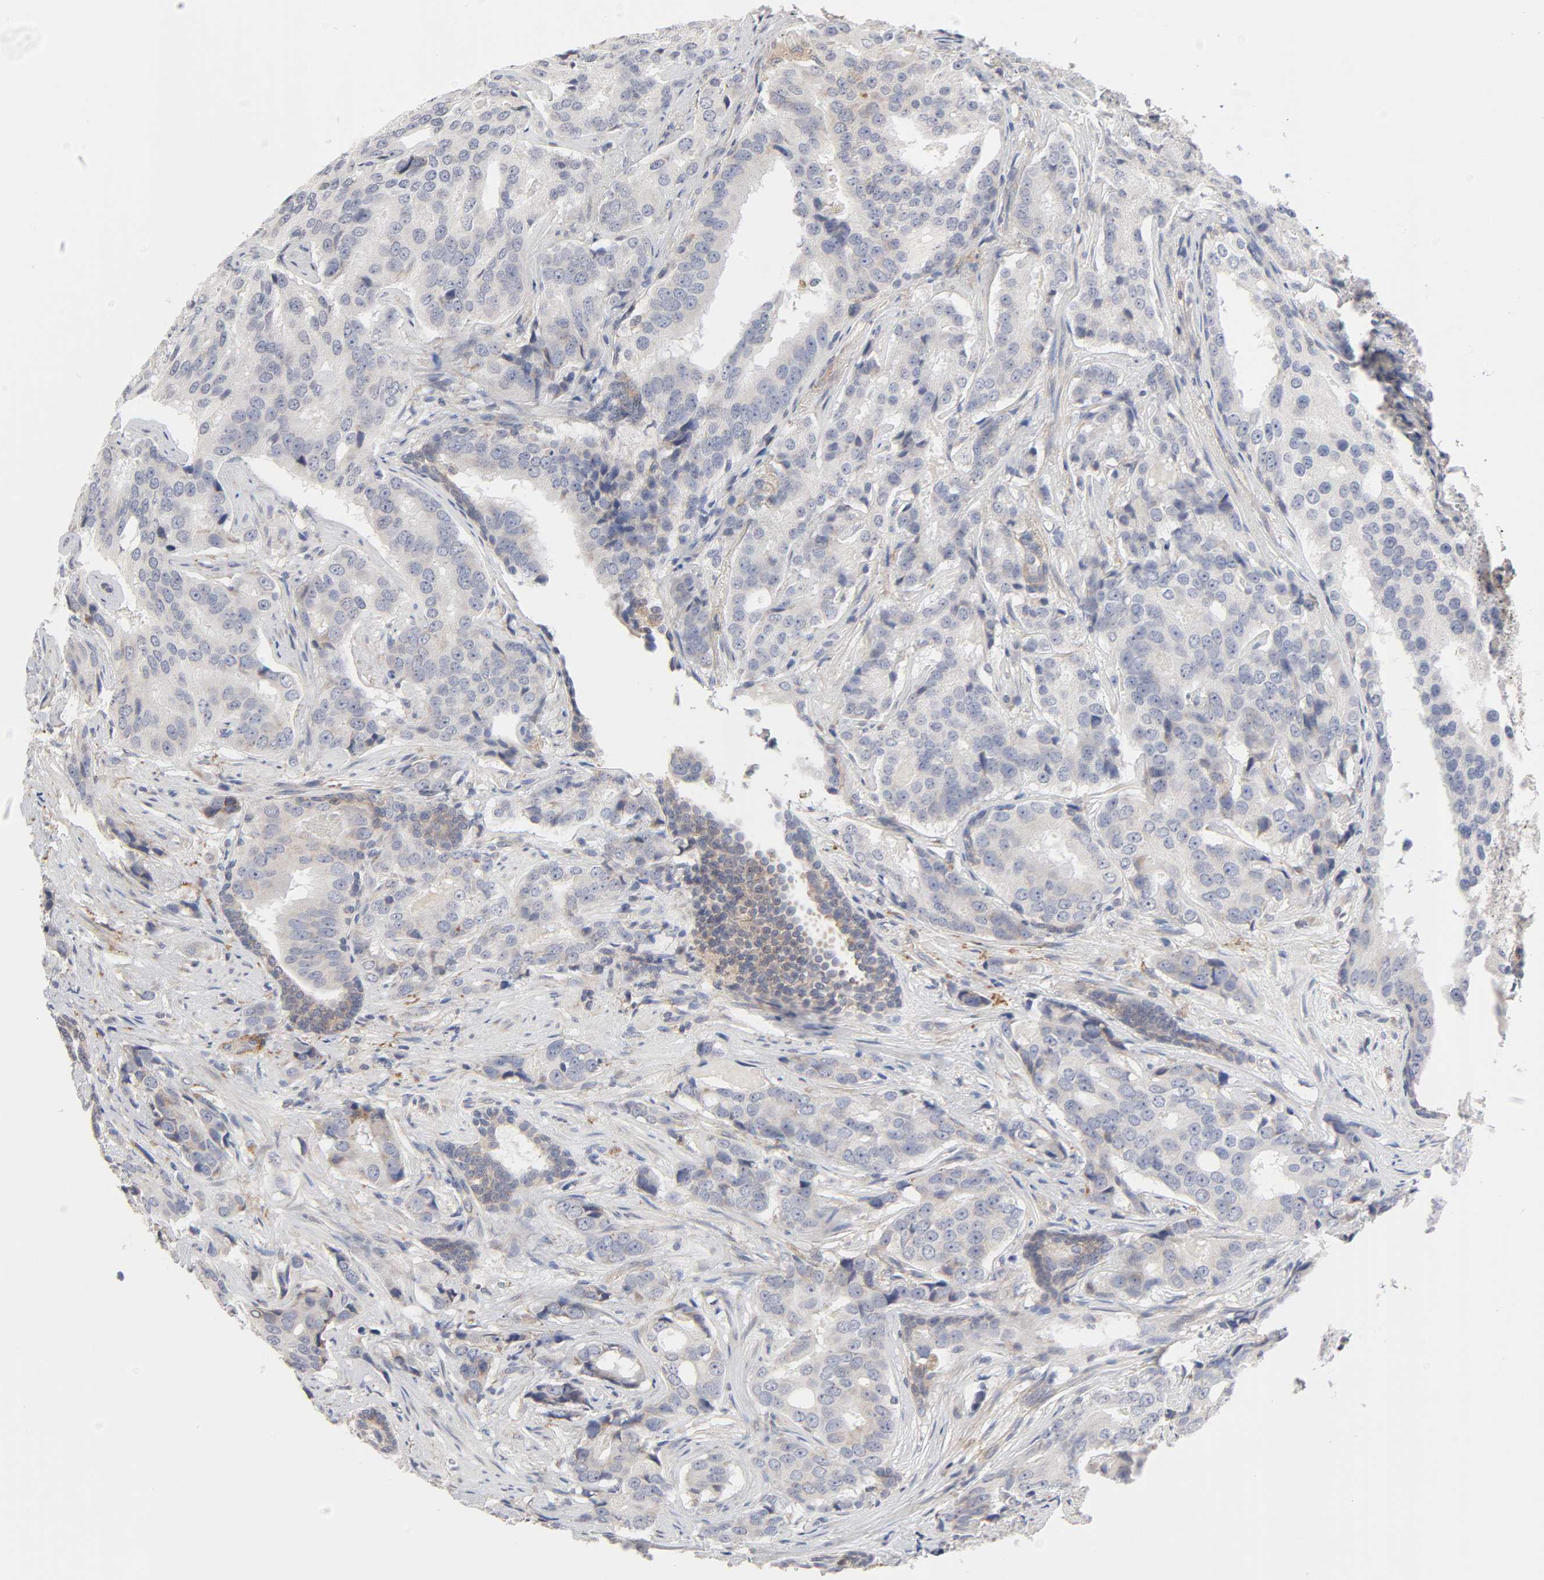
{"staining": {"intensity": "weak", "quantity": "25%-75%", "location": "cytoplasmic/membranous"}, "tissue": "prostate cancer", "cell_type": "Tumor cells", "image_type": "cancer", "snomed": [{"axis": "morphology", "description": "Adenocarcinoma, High grade"}, {"axis": "topography", "description": "Prostate"}], "caption": "A micrograph showing weak cytoplasmic/membranous staining in approximately 25%-75% of tumor cells in prostate high-grade adenocarcinoma, as visualized by brown immunohistochemical staining.", "gene": "IL4R", "patient": {"sex": "male", "age": 58}}